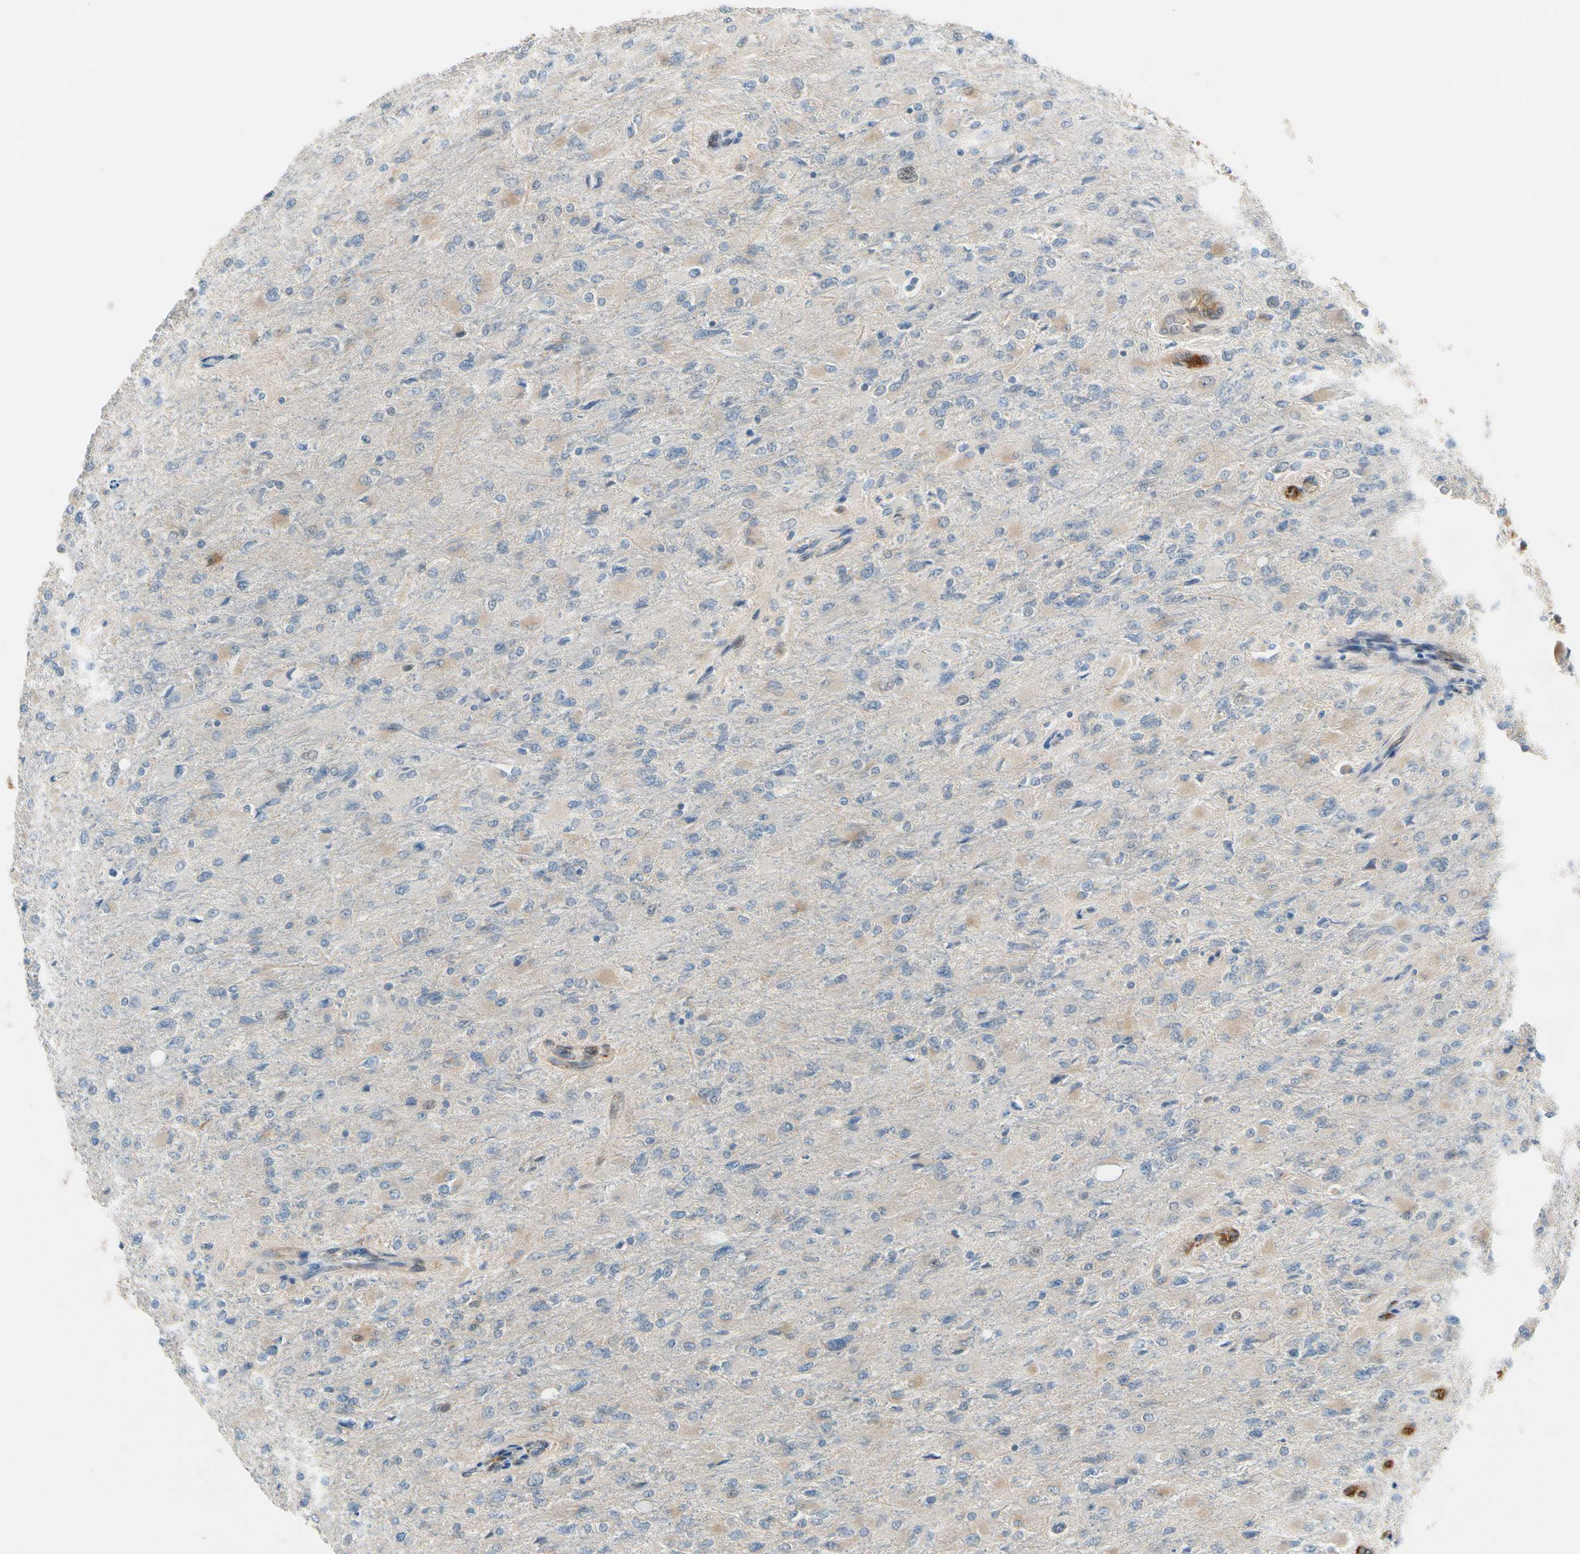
{"staining": {"intensity": "weak", "quantity": "25%-75%", "location": "cytoplasmic/membranous"}, "tissue": "glioma", "cell_type": "Tumor cells", "image_type": "cancer", "snomed": [{"axis": "morphology", "description": "Glioma, malignant, High grade"}, {"axis": "topography", "description": "Cerebral cortex"}], "caption": "Protein staining of glioma tissue demonstrates weak cytoplasmic/membranous expression in approximately 25%-75% of tumor cells. (Stains: DAB (3,3'-diaminobenzidine) in brown, nuclei in blue, Microscopy: brightfield microscopy at high magnification).", "gene": "CFAP36", "patient": {"sex": "female", "age": 36}}